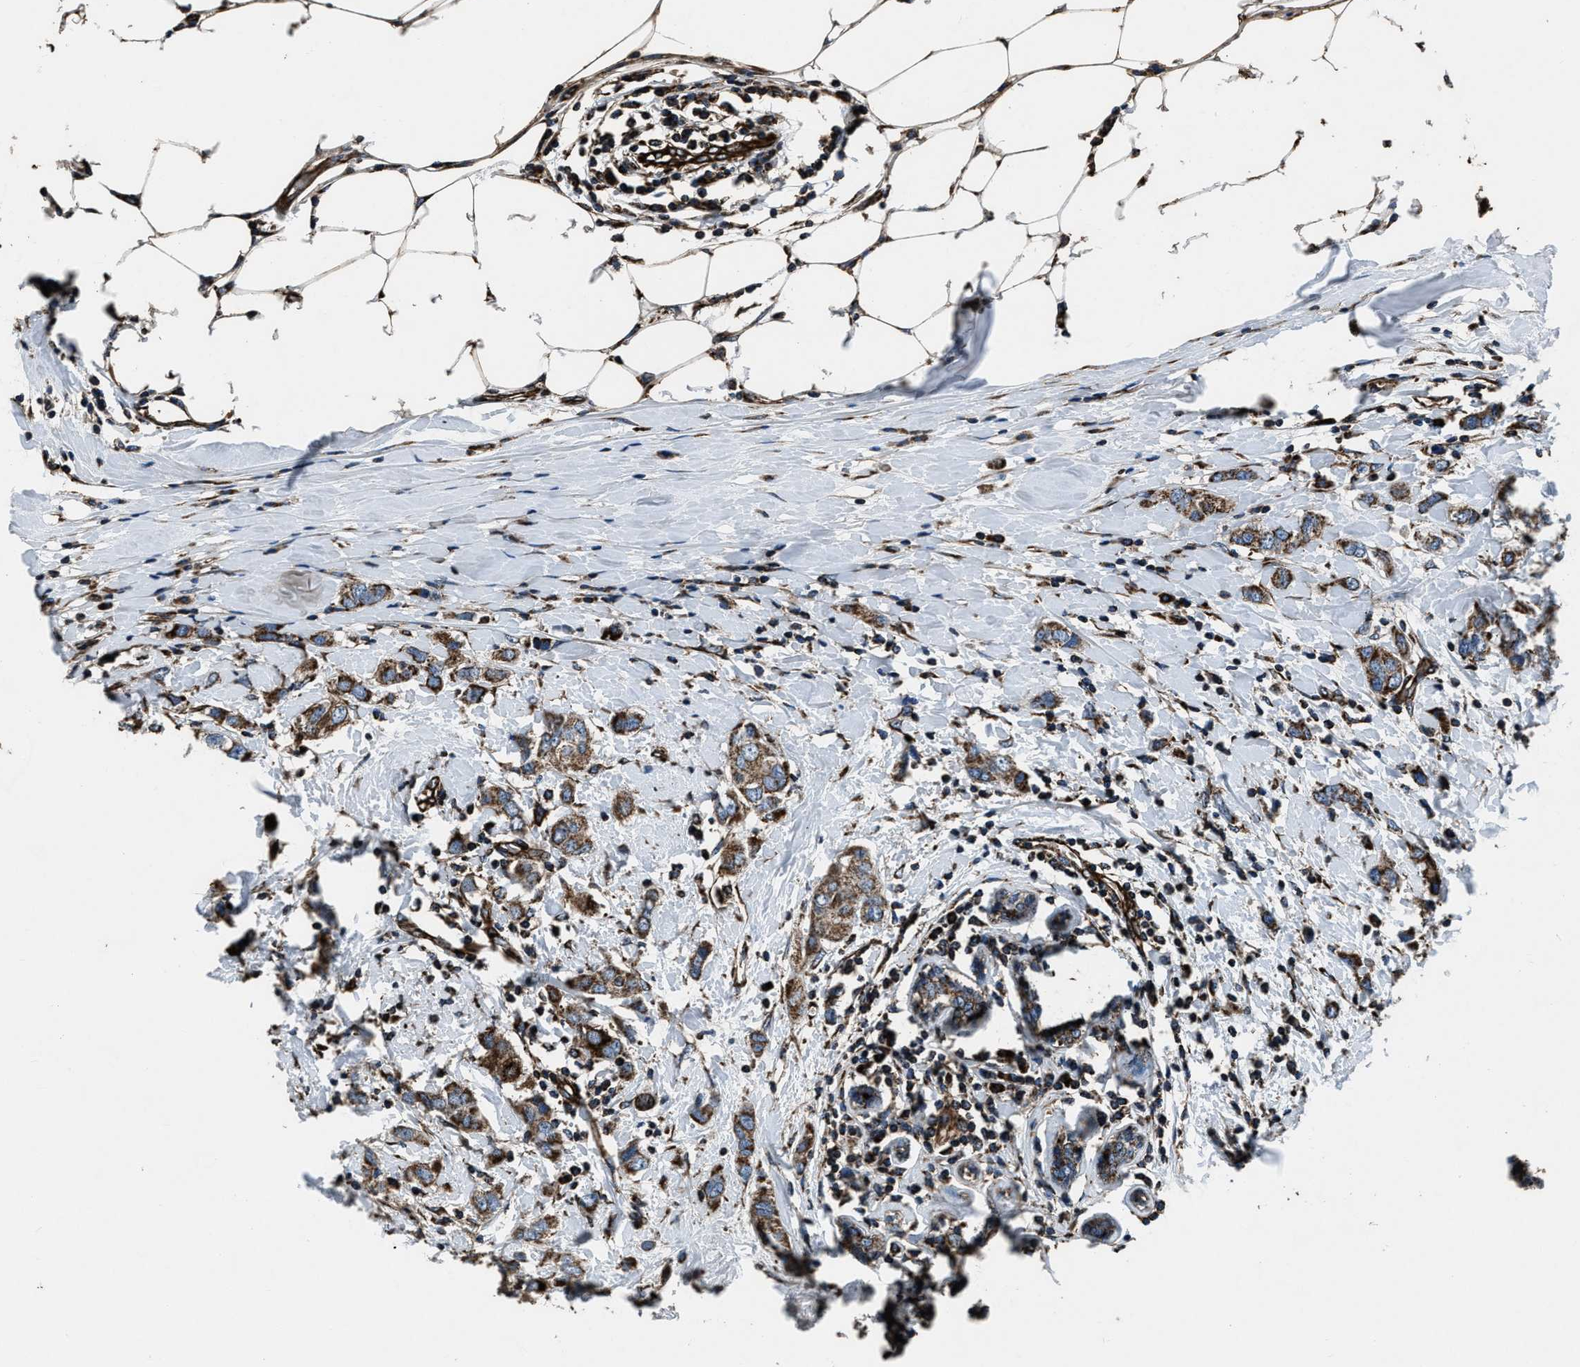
{"staining": {"intensity": "moderate", "quantity": ">75%", "location": "cytoplasmic/membranous"}, "tissue": "breast cancer", "cell_type": "Tumor cells", "image_type": "cancer", "snomed": [{"axis": "morphology", "description": "Duct carcinoma"}, {"axis": "topography", "description": "Breast"}], "caption": "Immunohistochemistry (IHC) (DAB) staining of human breast cancer displays moderate cytoplasmic/membranous protein positivity in about >75% of tumor cells.", "gene": "OGDH", "patient": {"sex": "female", "age": 50}}